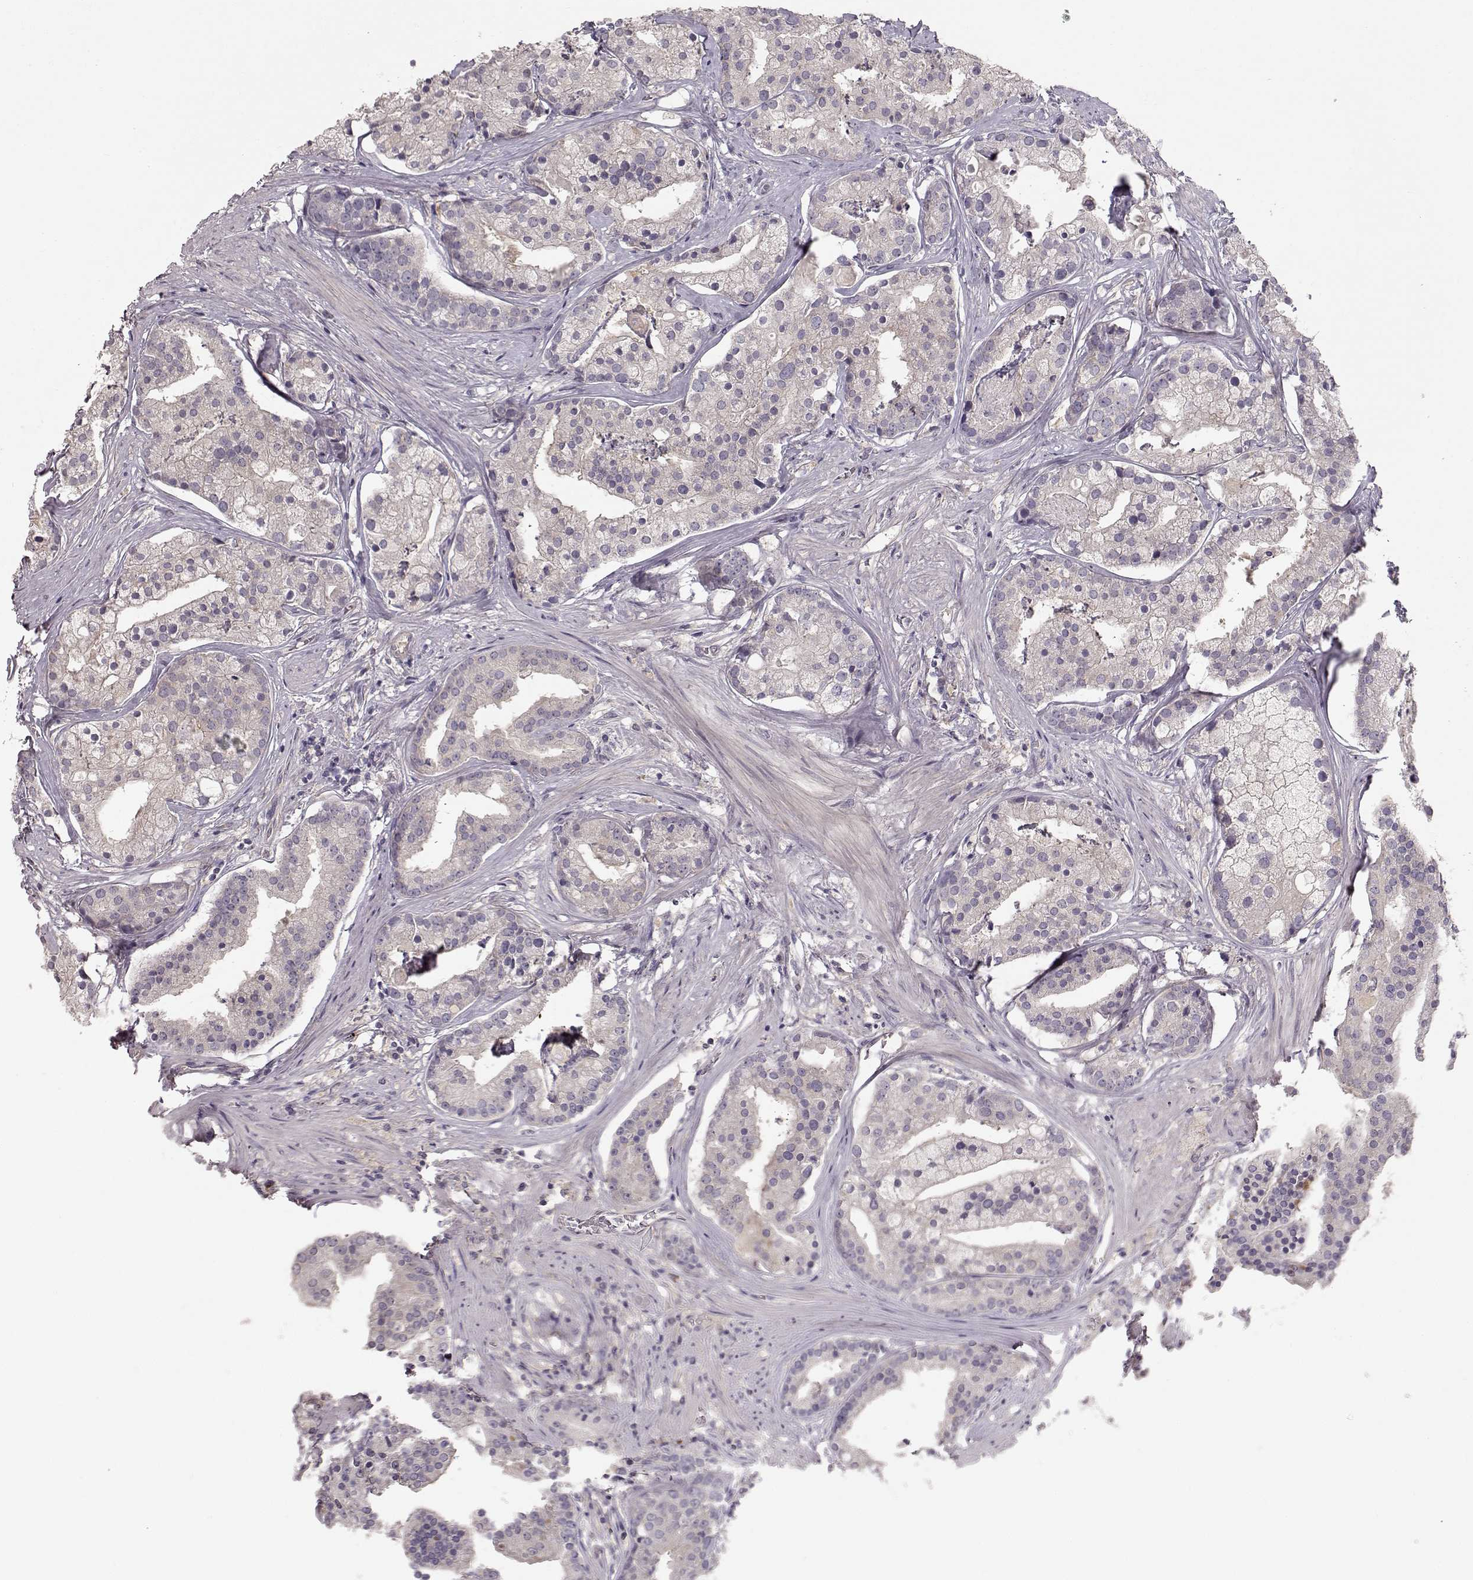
{"staining": {"intensity": "negative", "quantity": "none", "location": "none"}, "tissue": "prostate cancer", "cell_type": "Tumor cells", "image_type": "cancer", "snomed": [{"axis": "morphology", "description": "Adenocarcinoma, NOS"}, {"axis": "topography", "description": "Prostate and seminal vesicle, NOS"}, {"axis": "topography", "description": "Prostate"}], "caption": "Immunohistochemistry micrograph of adenocarcinoma (prostate) stained for a protein (brown), which demonstrates no expression in tumor cells.", "gene": "ARHGAP8", "patient": {"sex": "male", "age": 44}}